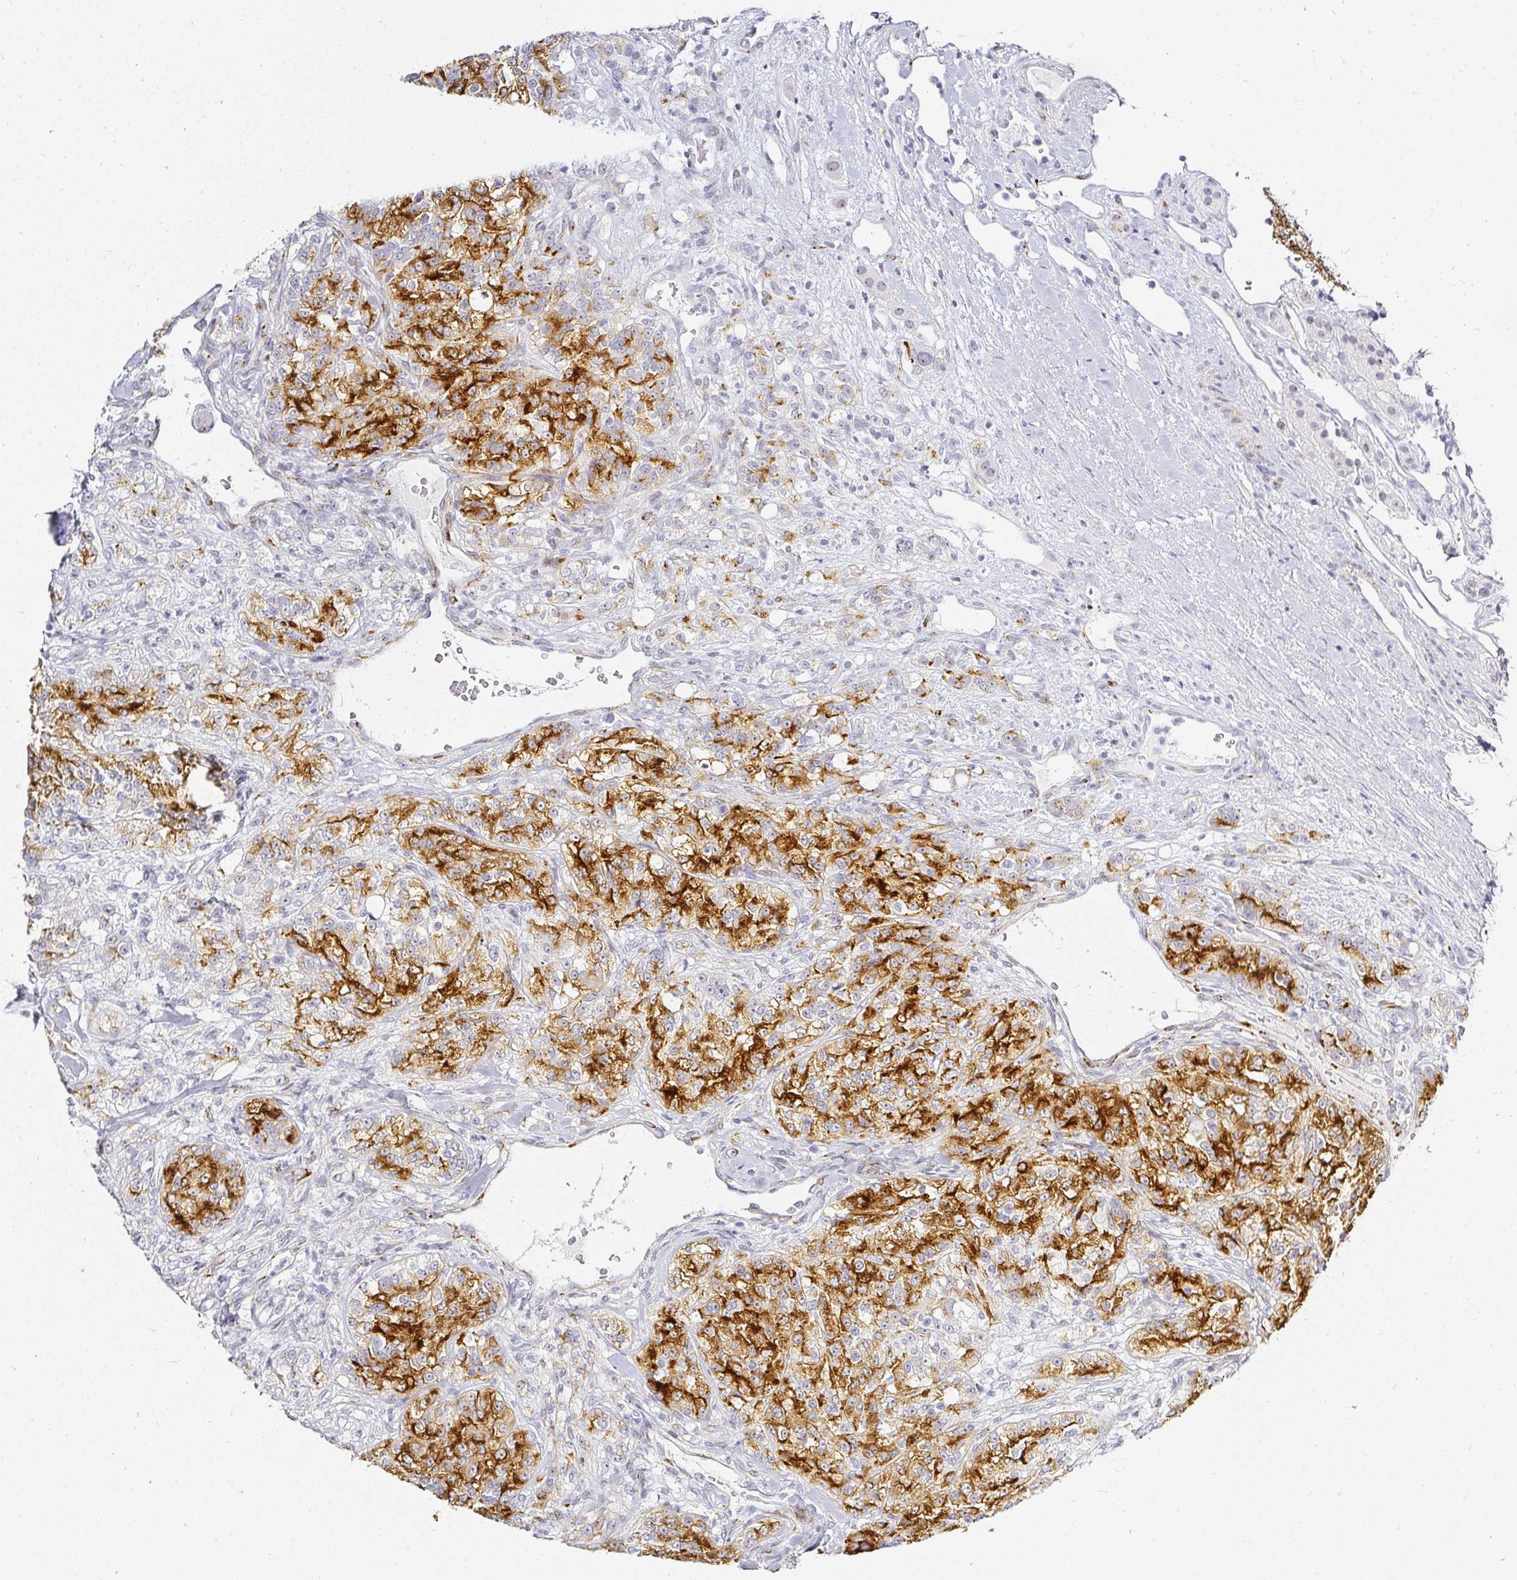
{"staining": {"intensity": "strong", "quantity": "25%-75%", "location": "cytoplasmic/membranous"}, "tissue": "renal cancer", "cell_type": "Tumor cells", "image_type": "cancer", "snomed": [{"axis": "morphology", "description": "Adenocarcinoma, NOS"}, {"axis": "topography", "description": "Kidney"}], "caption": "IHC (DAB (3,3'-diaminobenzidine)) staining of human renal cancer (adenocarcinoma) reveals strong cytoplasmic/membranous protein positivity in approximately 25%-75% of tumor cells.", "gene": "ACAN", "patient": {"sex": "female", "age": 63}}